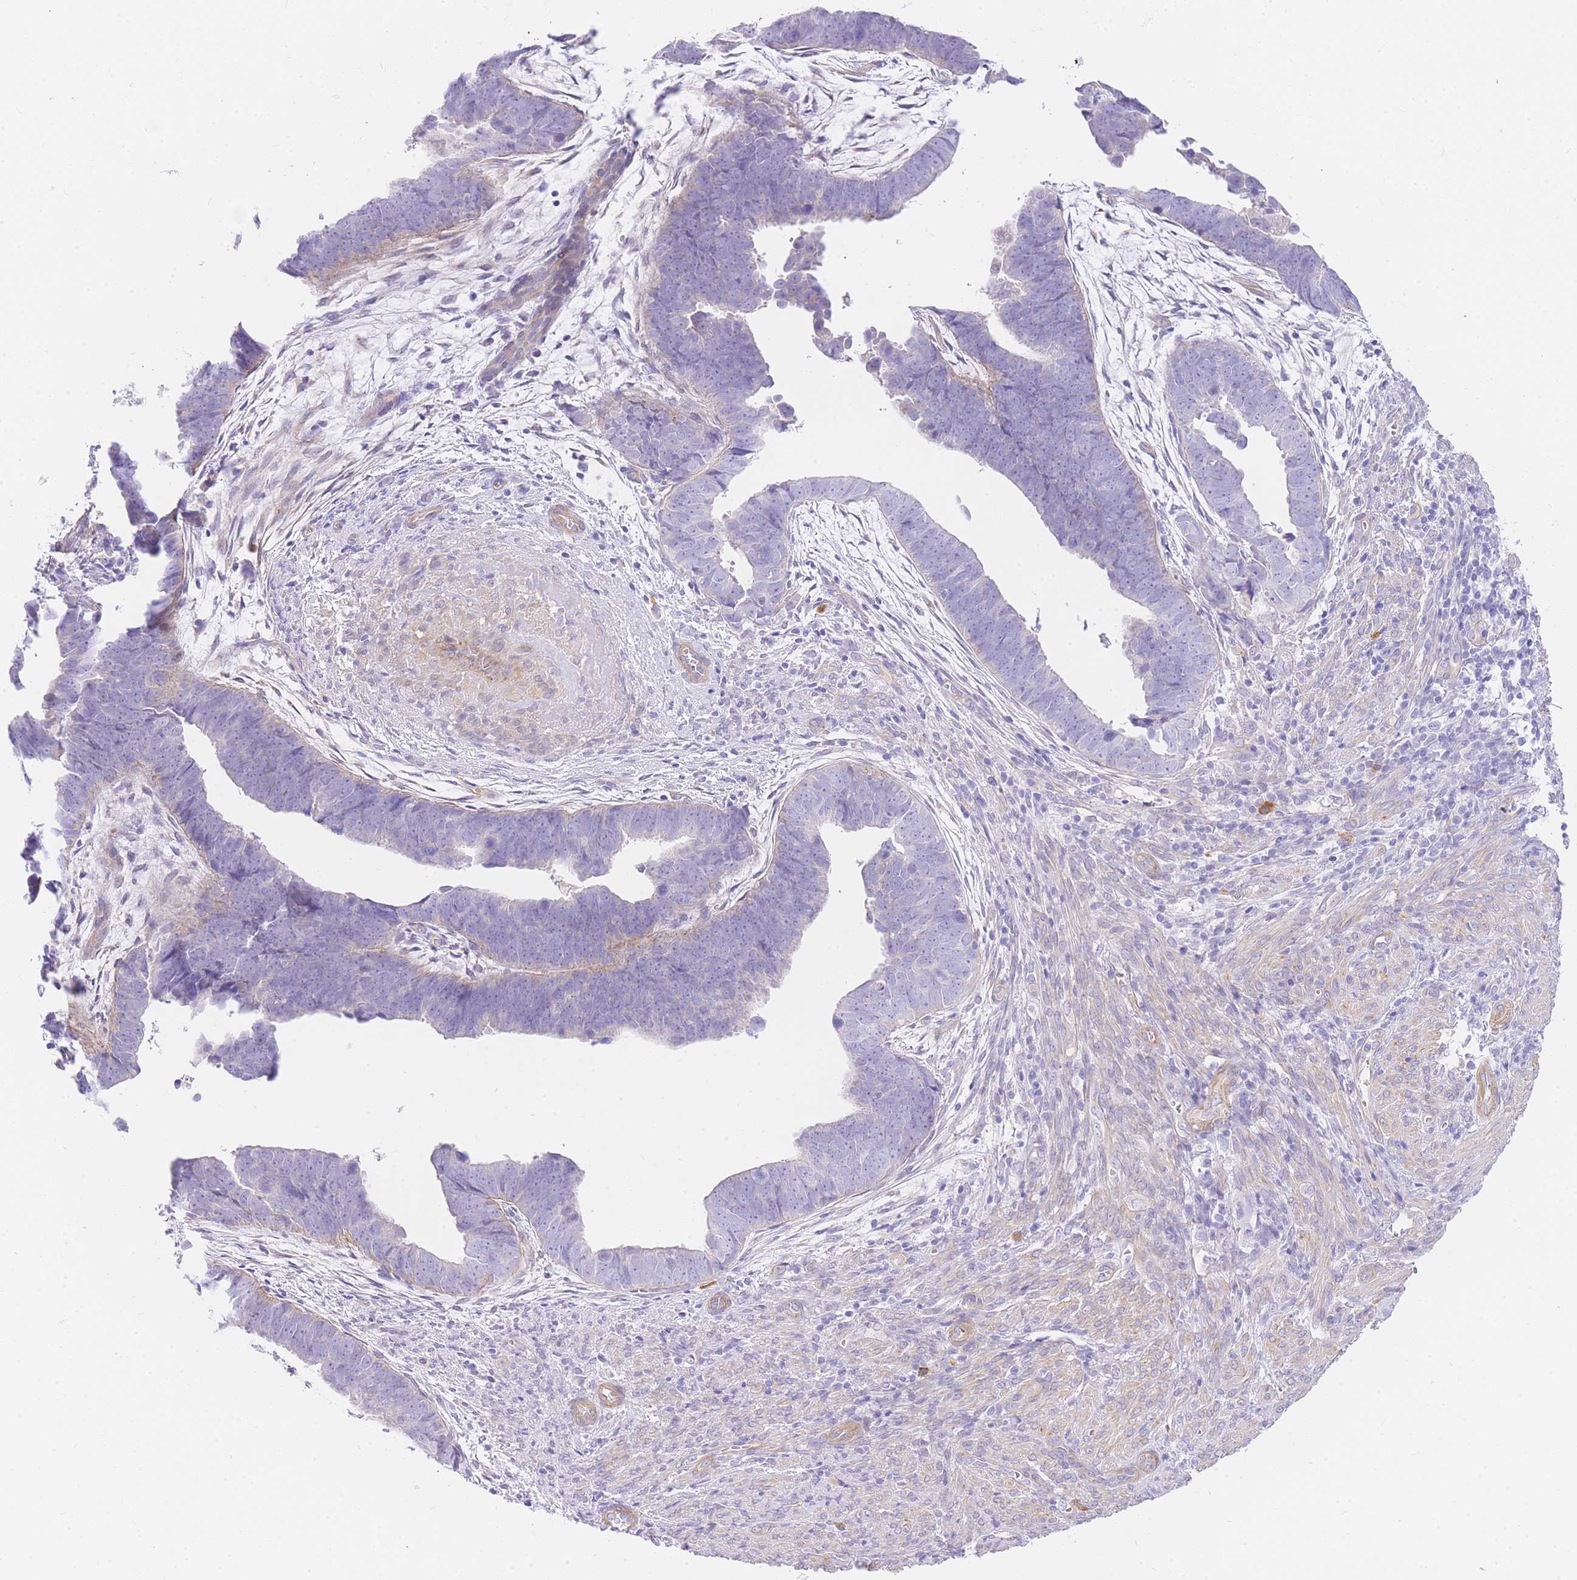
{"staining": {"intensity": "negative", "quantity": "none", "location": "none"}, "tissue": "endometrial cancer", "cell_type": "Tumor cells", "image_type": "cancer", "snomed": [{"axis": "morphology", "description": "Adenocarcinoma, NOS"}, {"axis": "topography", "description": "Endometrium"}], "caption": "Immunohistochemistry (IHC) image of endometrial adenocarcinoma stained for a protein (brown), which demonstrates no staining in tumor cells.", "gene": "SRSF12", "patient": {"sex": "female", "age": 75}}